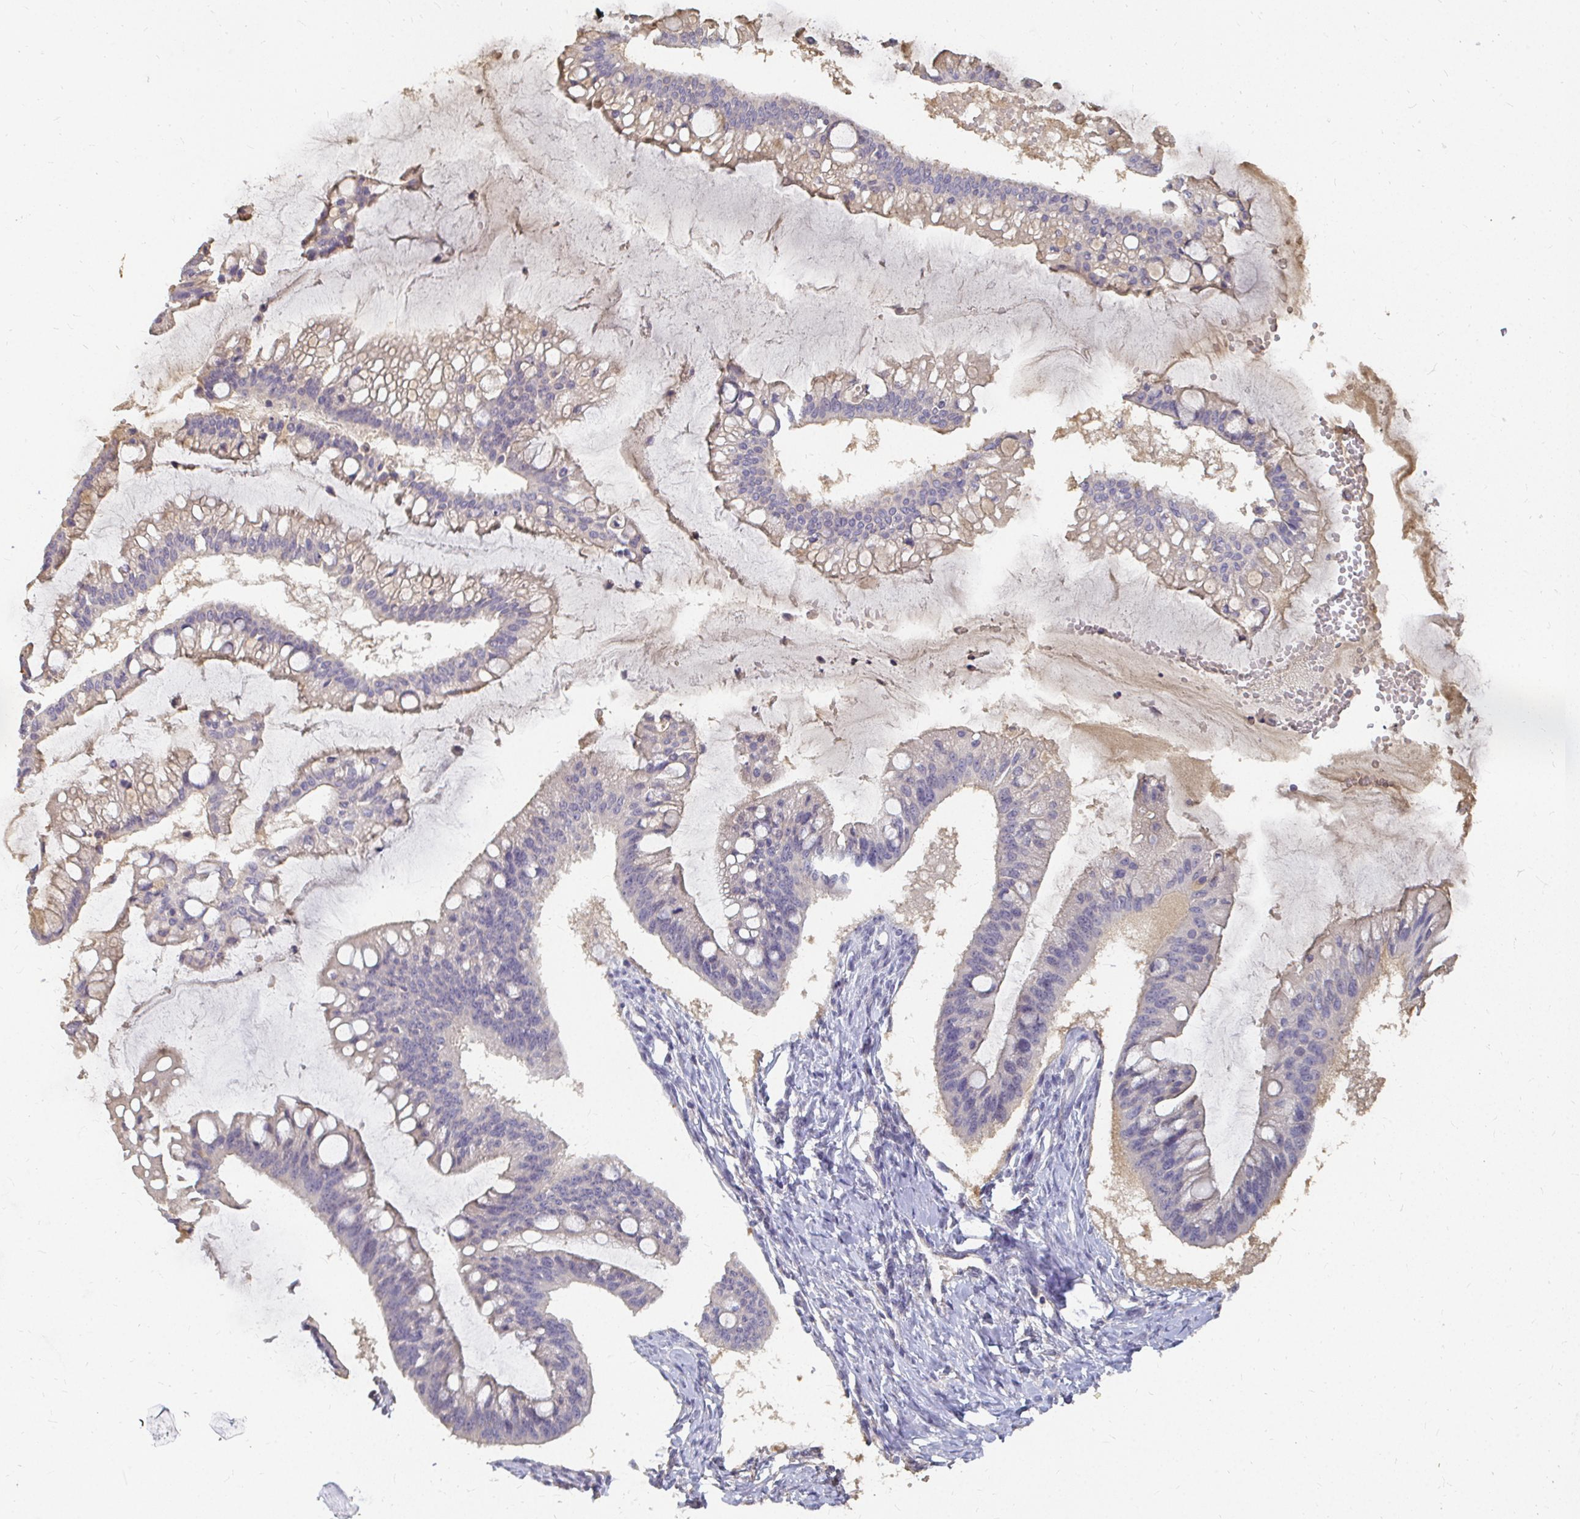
{"staining": {"intensity": "weak", "quantity": "<25%", "location": "cytoplasmic/membranous"}, "tissue": "ovarian cancer", "cell_type": "Tumor cells", "image_type": "cancer", "snomed": [{"axis": "morphology", "description": "Cystadenocarcinoma, mucinous, NOS"}, {"axis": "topography", "description": "Ovary"}], "caption": "Histopathology image shows no significant protein expression in tumor cells of ovarian cancer.", "gene": "LOXL4", "patient": {"sex": "female", "age": 73}}